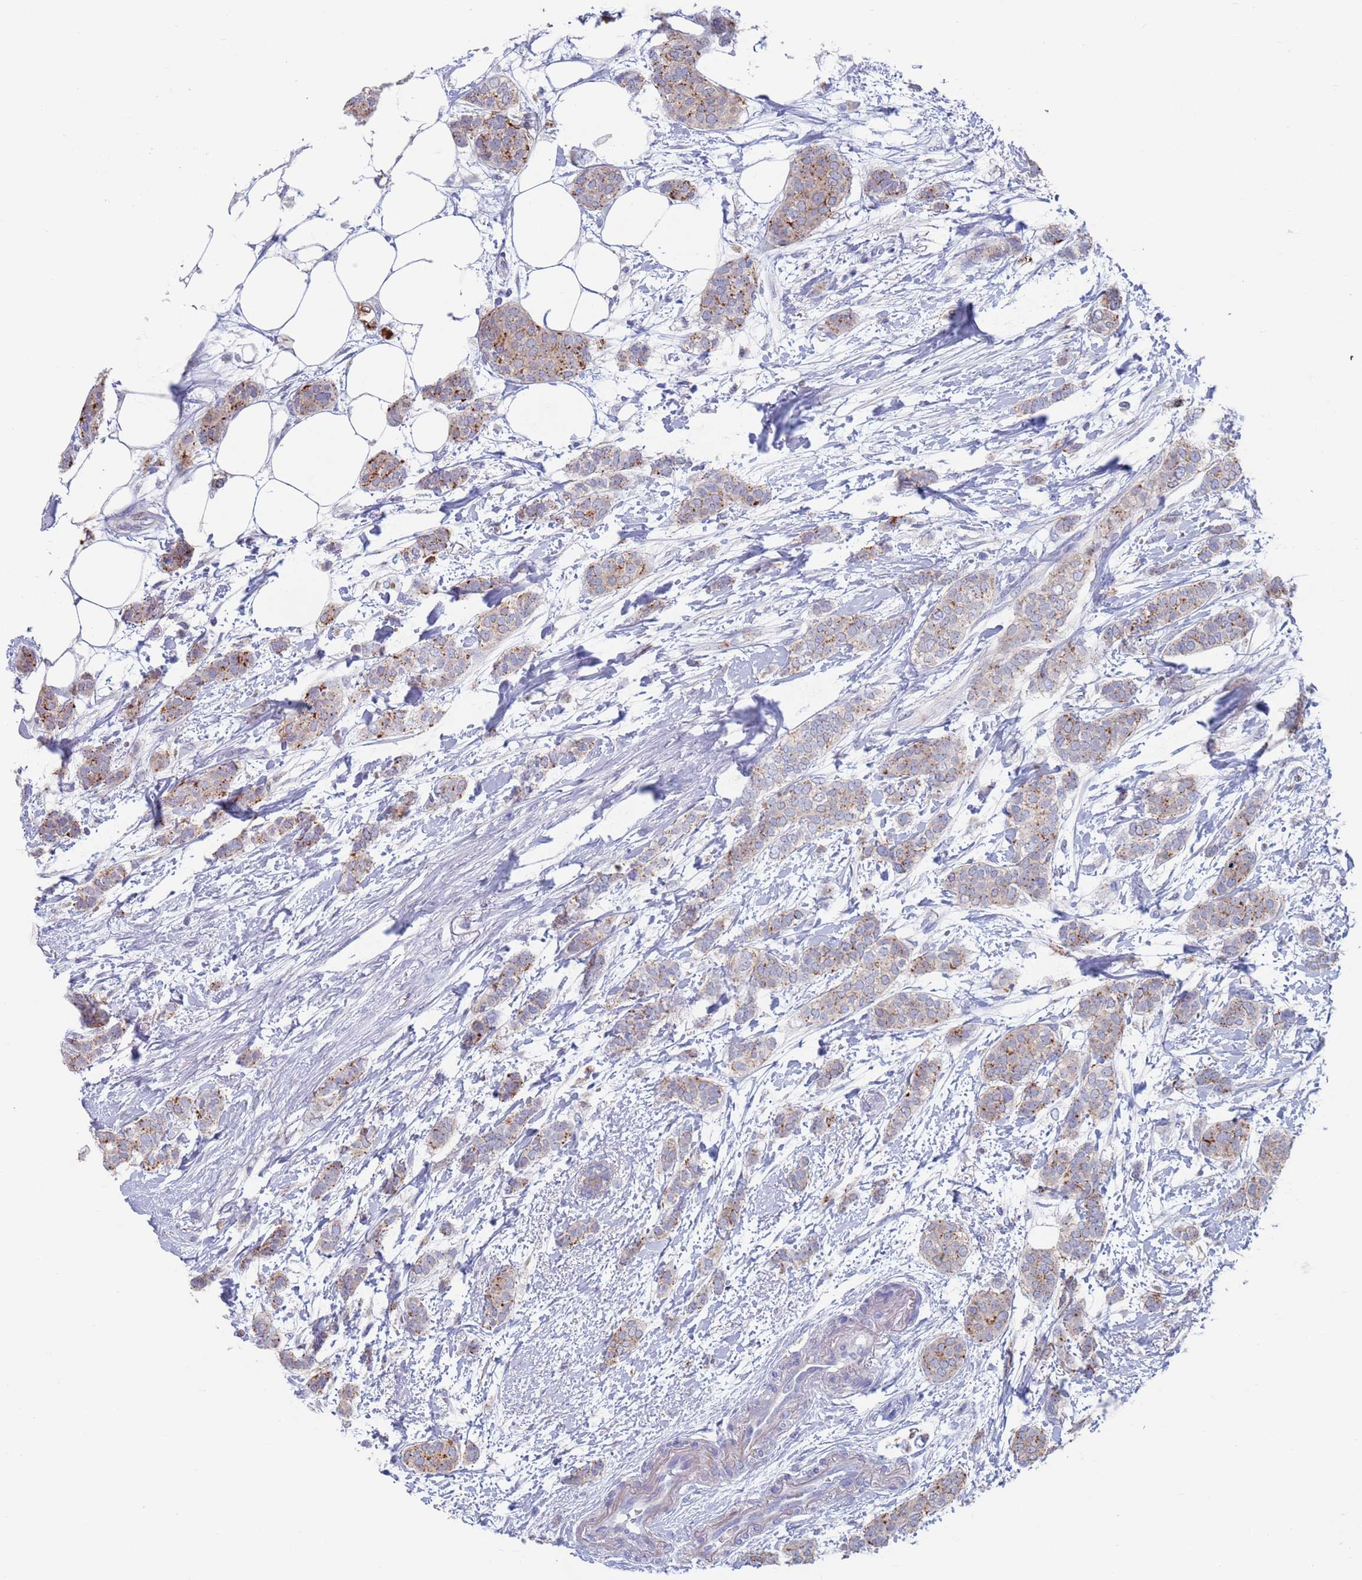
{"staining": {"intensity": "weak", "quantity": "25%-75%", "location": "cytoplasmic/membranous"}, "tissue": "breast cancer", "cell_type": "Tumor cells", "image_type": "cancer", "snomed": [{"axis": "morphology", "description": "Duct carcinoma"}, {"axis": "topography", "description": "Breast"}], "caption": "Breast cancer stained with immunohistochemistry reveals weak cytoplasmic/membranous staining in about 25%-75% of tumor cells.", "gene": "FUCA1", "patient": {"sex": "female", "age": 72}}